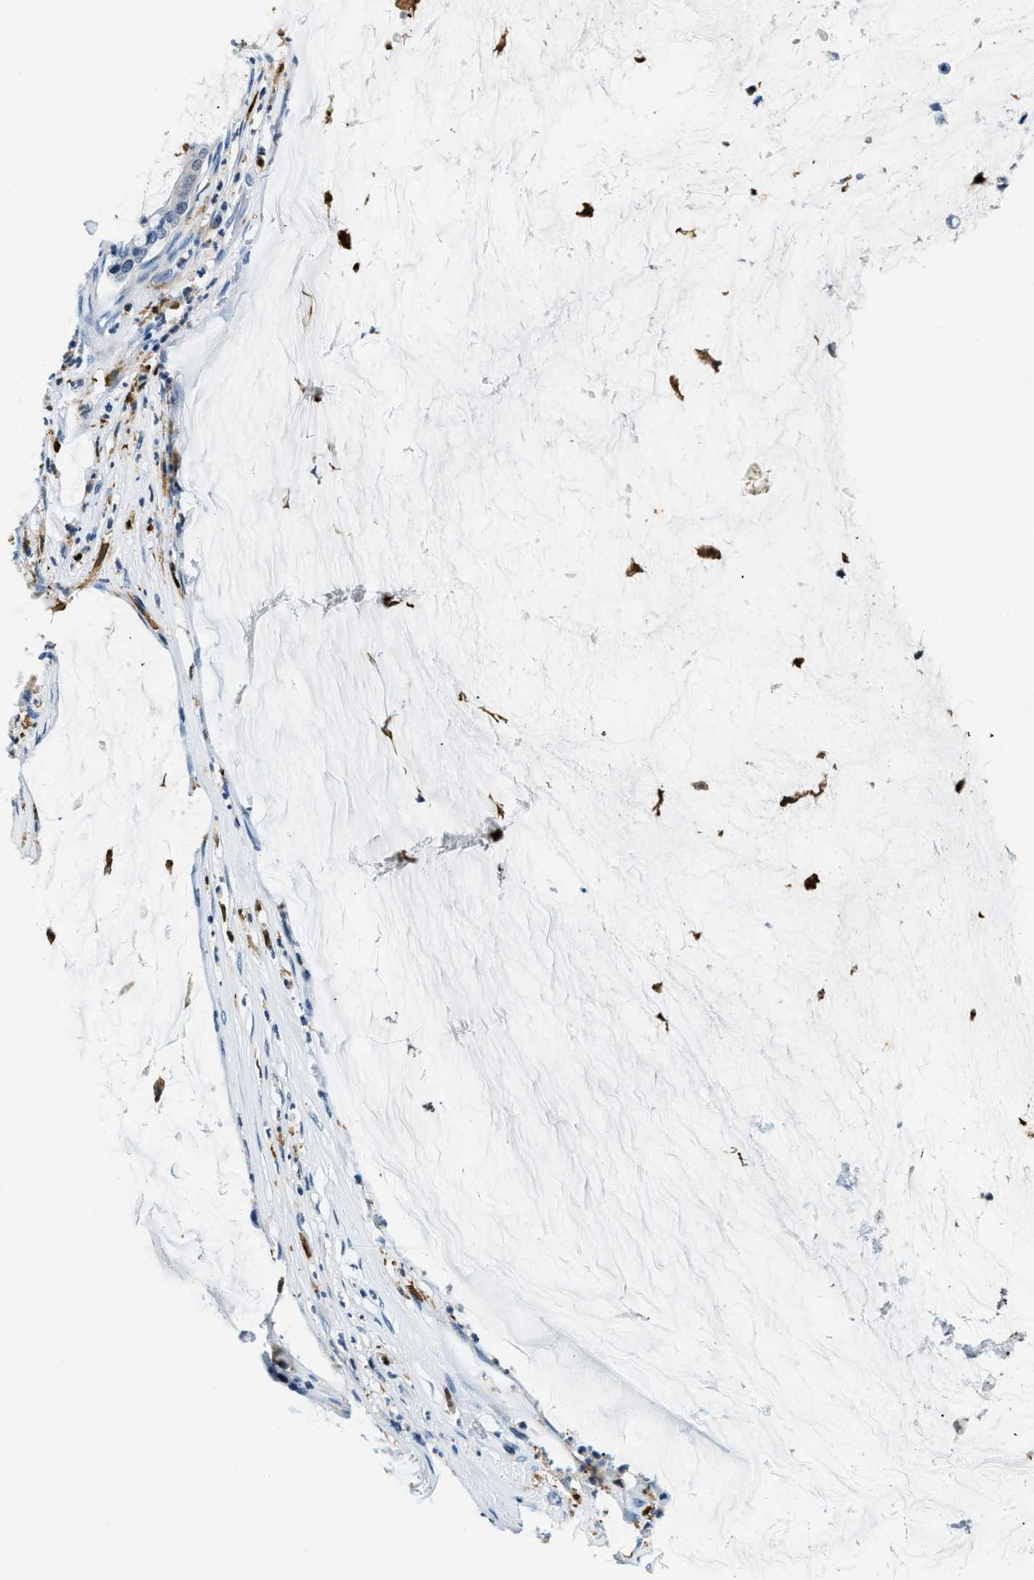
{"staining": {"intensity": "negative", "quantity": "none", "location": "none"}, "tissue": "pancreatic cancer", "cell_type": "Tumor cells", "image_type": "cancer", "snomed": [{"axis": "morphology", "description": "Adenocarcinoma, NOS"}, {"axis": "topography", "description": "Pancreas"}], "caption": "There is no significant staining in tumor cells of pancreatic cancer (adenocarcinoma).", "gene": "CAPG", "patient": {"sex": "male", "age": 41}}